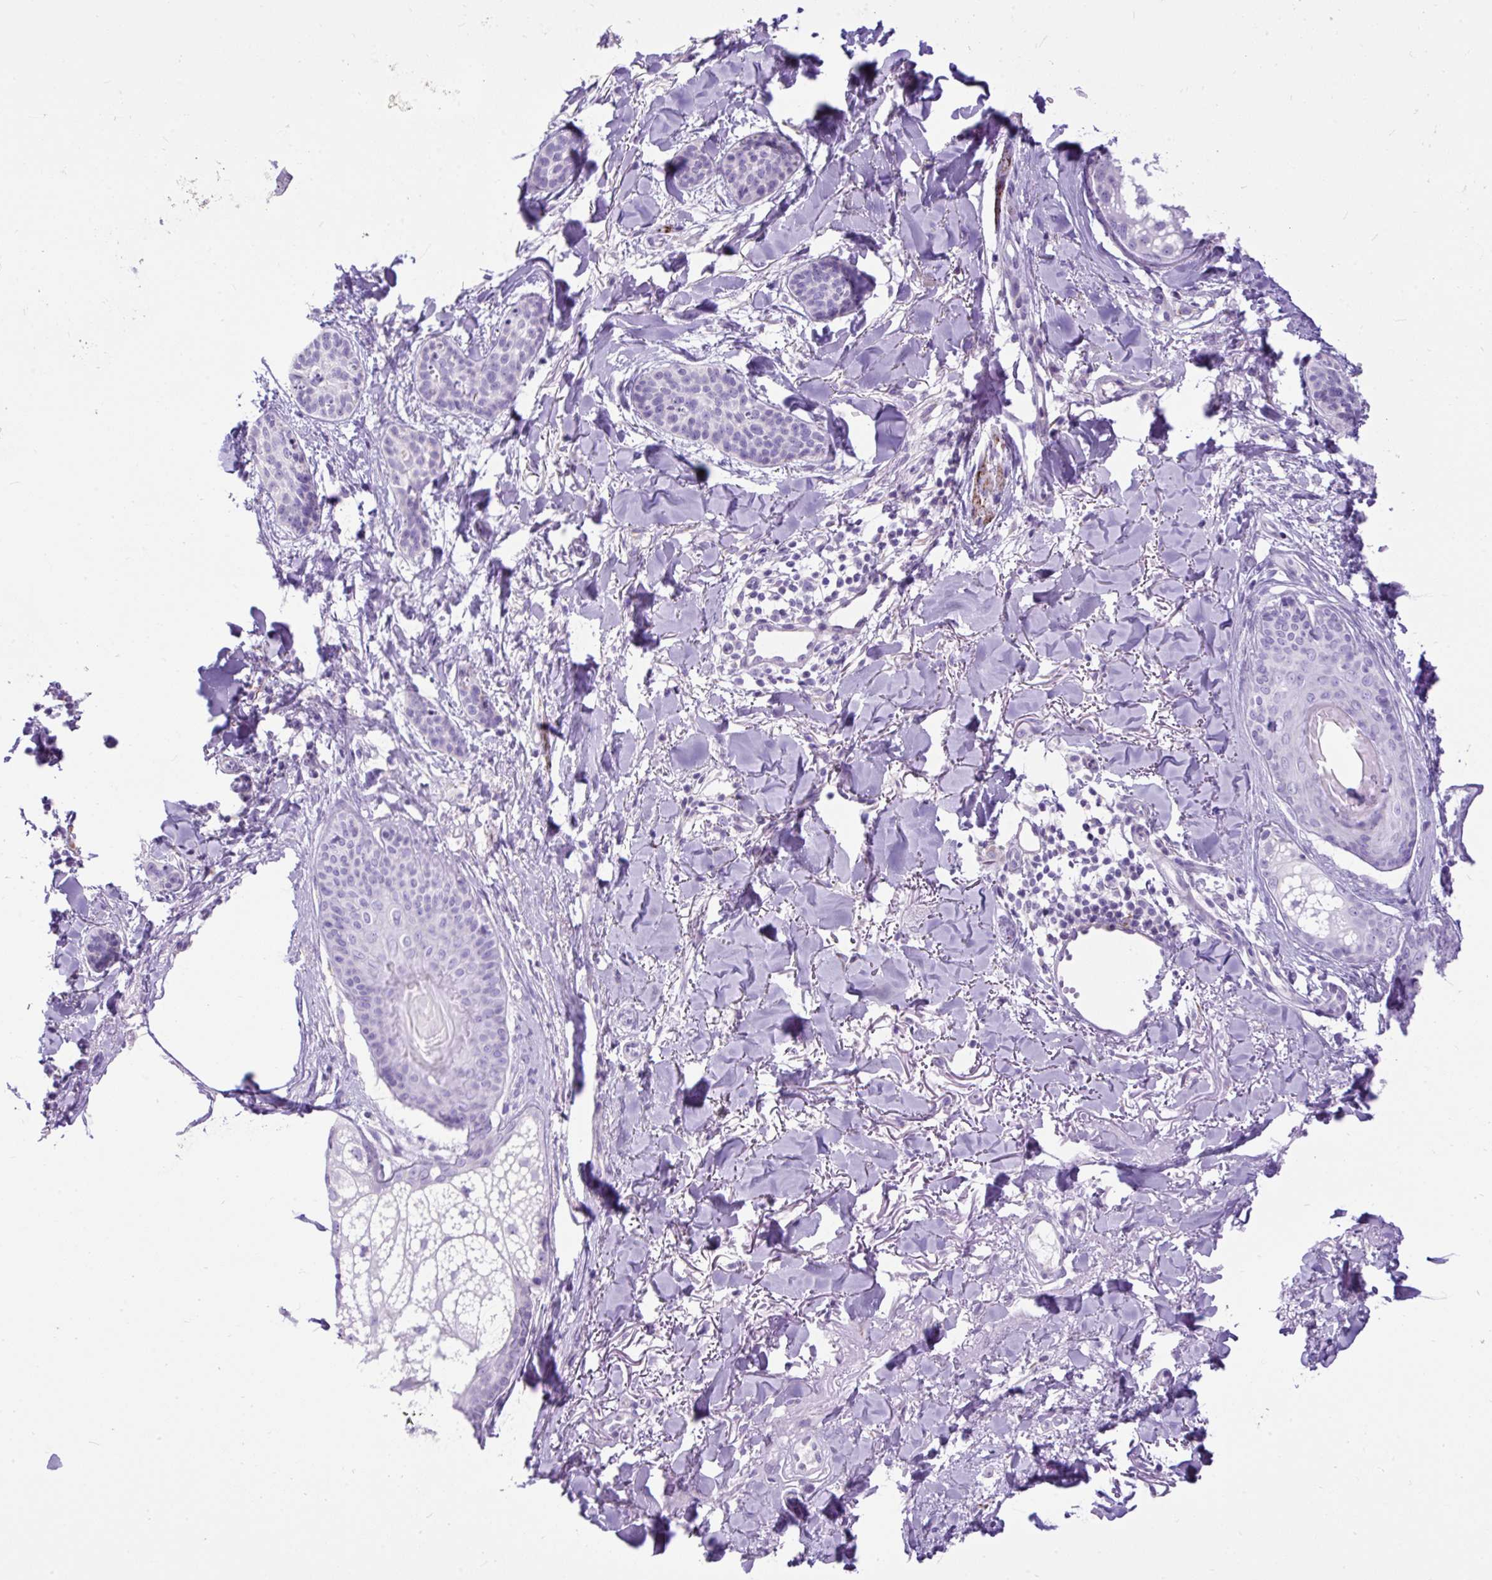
{"staining": {"intensity": "negative", "quantity": "none", "location": "none"}, "tissue": "skin cancer", "cell_type": "Tumor cells", "image_type": "cancer", "snomed": [{"axis": "morphology", "description": "Basal cell carcinoma"}, {"axis": "topography", "description": "Skin"}], "caption": "A photomicrograph of basal cell carcinoma (skin) stained for a protein demonstrates no brown staining in tumor cells.", "gene": "ZNF256", "patient": {"sex": "male", "age": 52}}